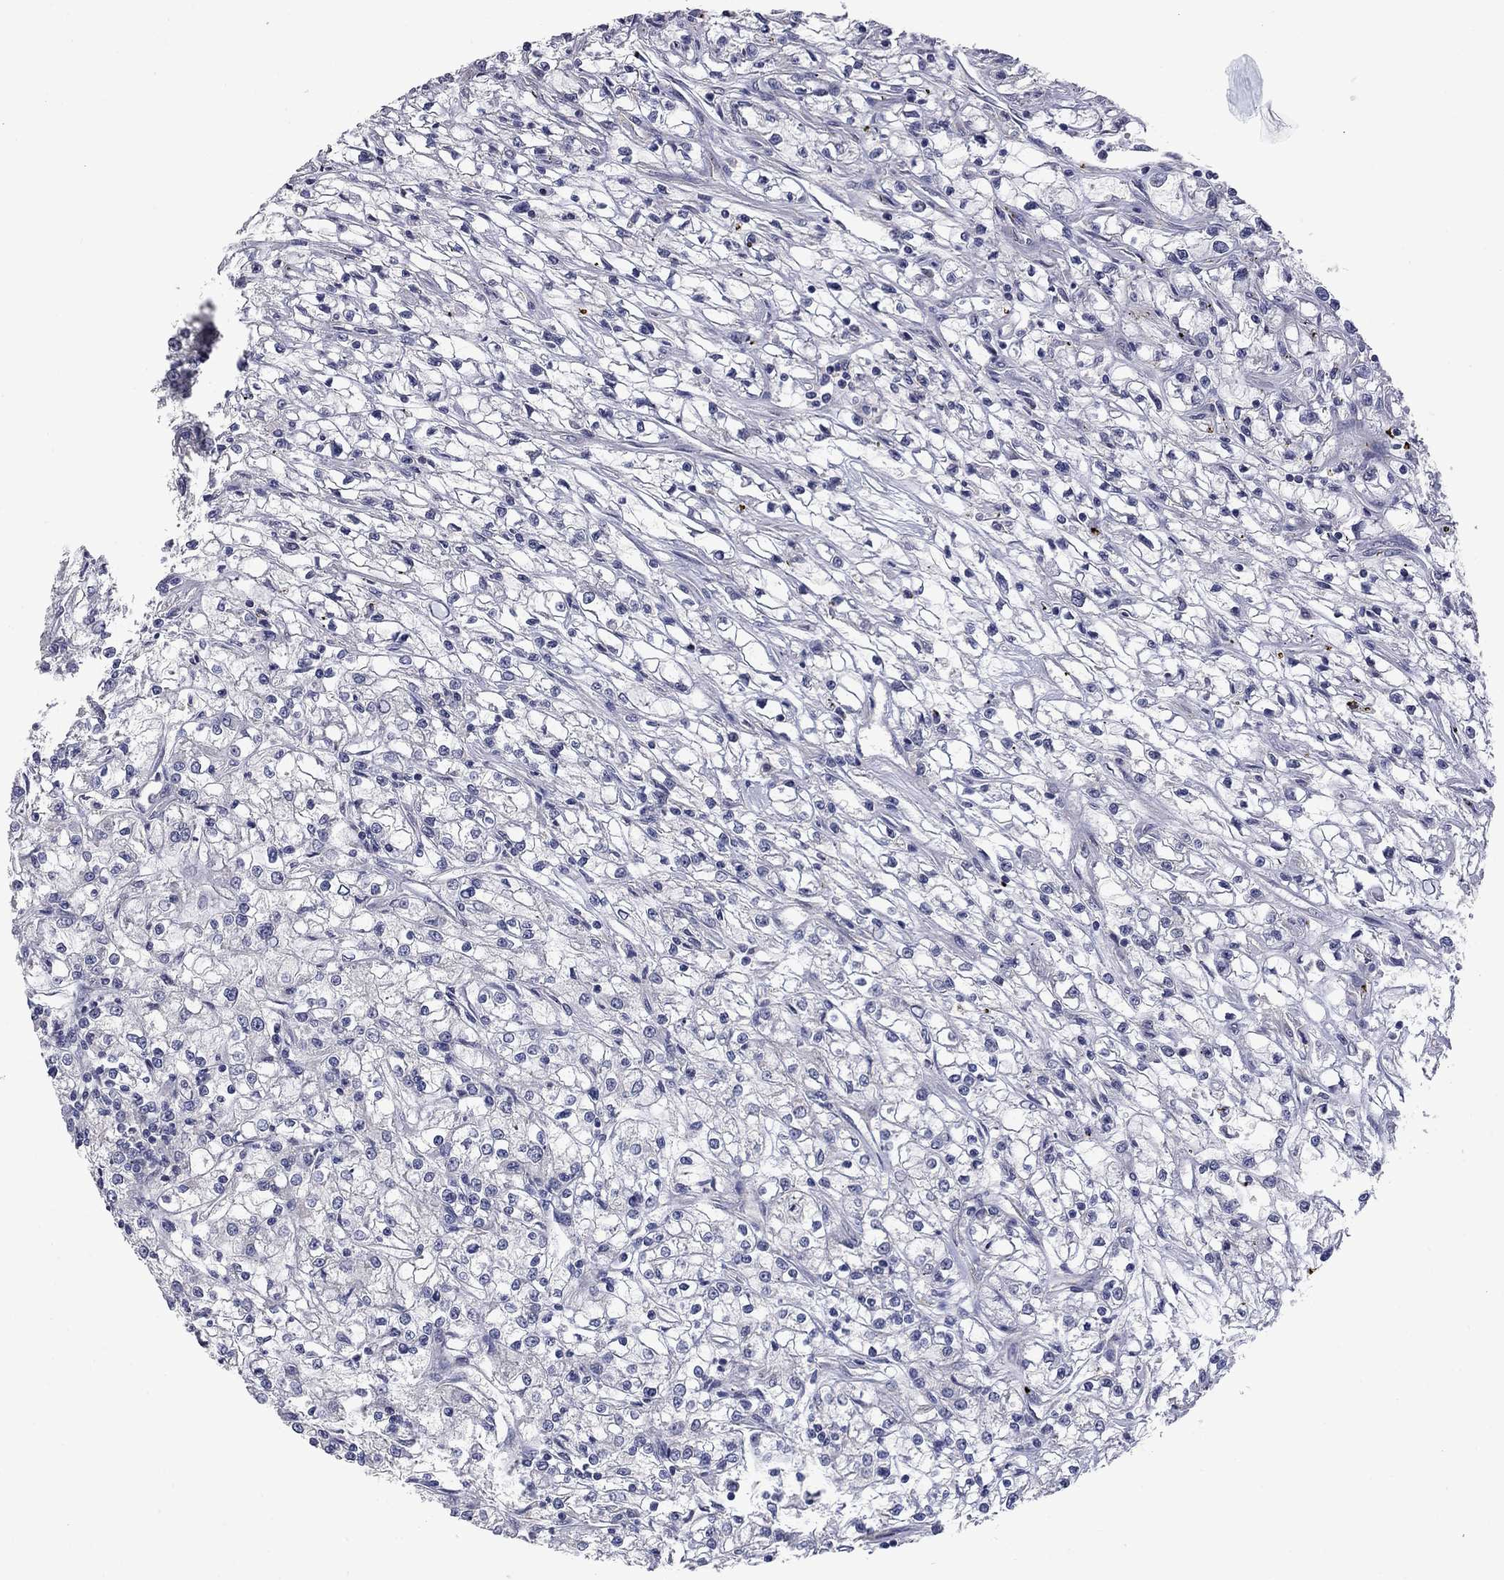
{"staining": {"intensity": "negative", "quantity": "none", "location": "none"}, "tissue": "renal cancer", "cell_type": "Tumor cells", "image_type": "cancer", "snomed": [{"axis": "morphology", "description": "Adenocarcinoma, NOS"}, {"axis": "topography", "description": "Kidney"}], "caption": "Immunohistochemistry (IHC) of renal cancer (adenocarcinoma) shows no expression in tumor cells. (DAB (3,3'-diaminobenzidine) immunohistochemistry (IHC) visualized using brightfield microscopy, high magnification).", "gene": "FABP12", "patient": {"sex": "female", "age": 59}}